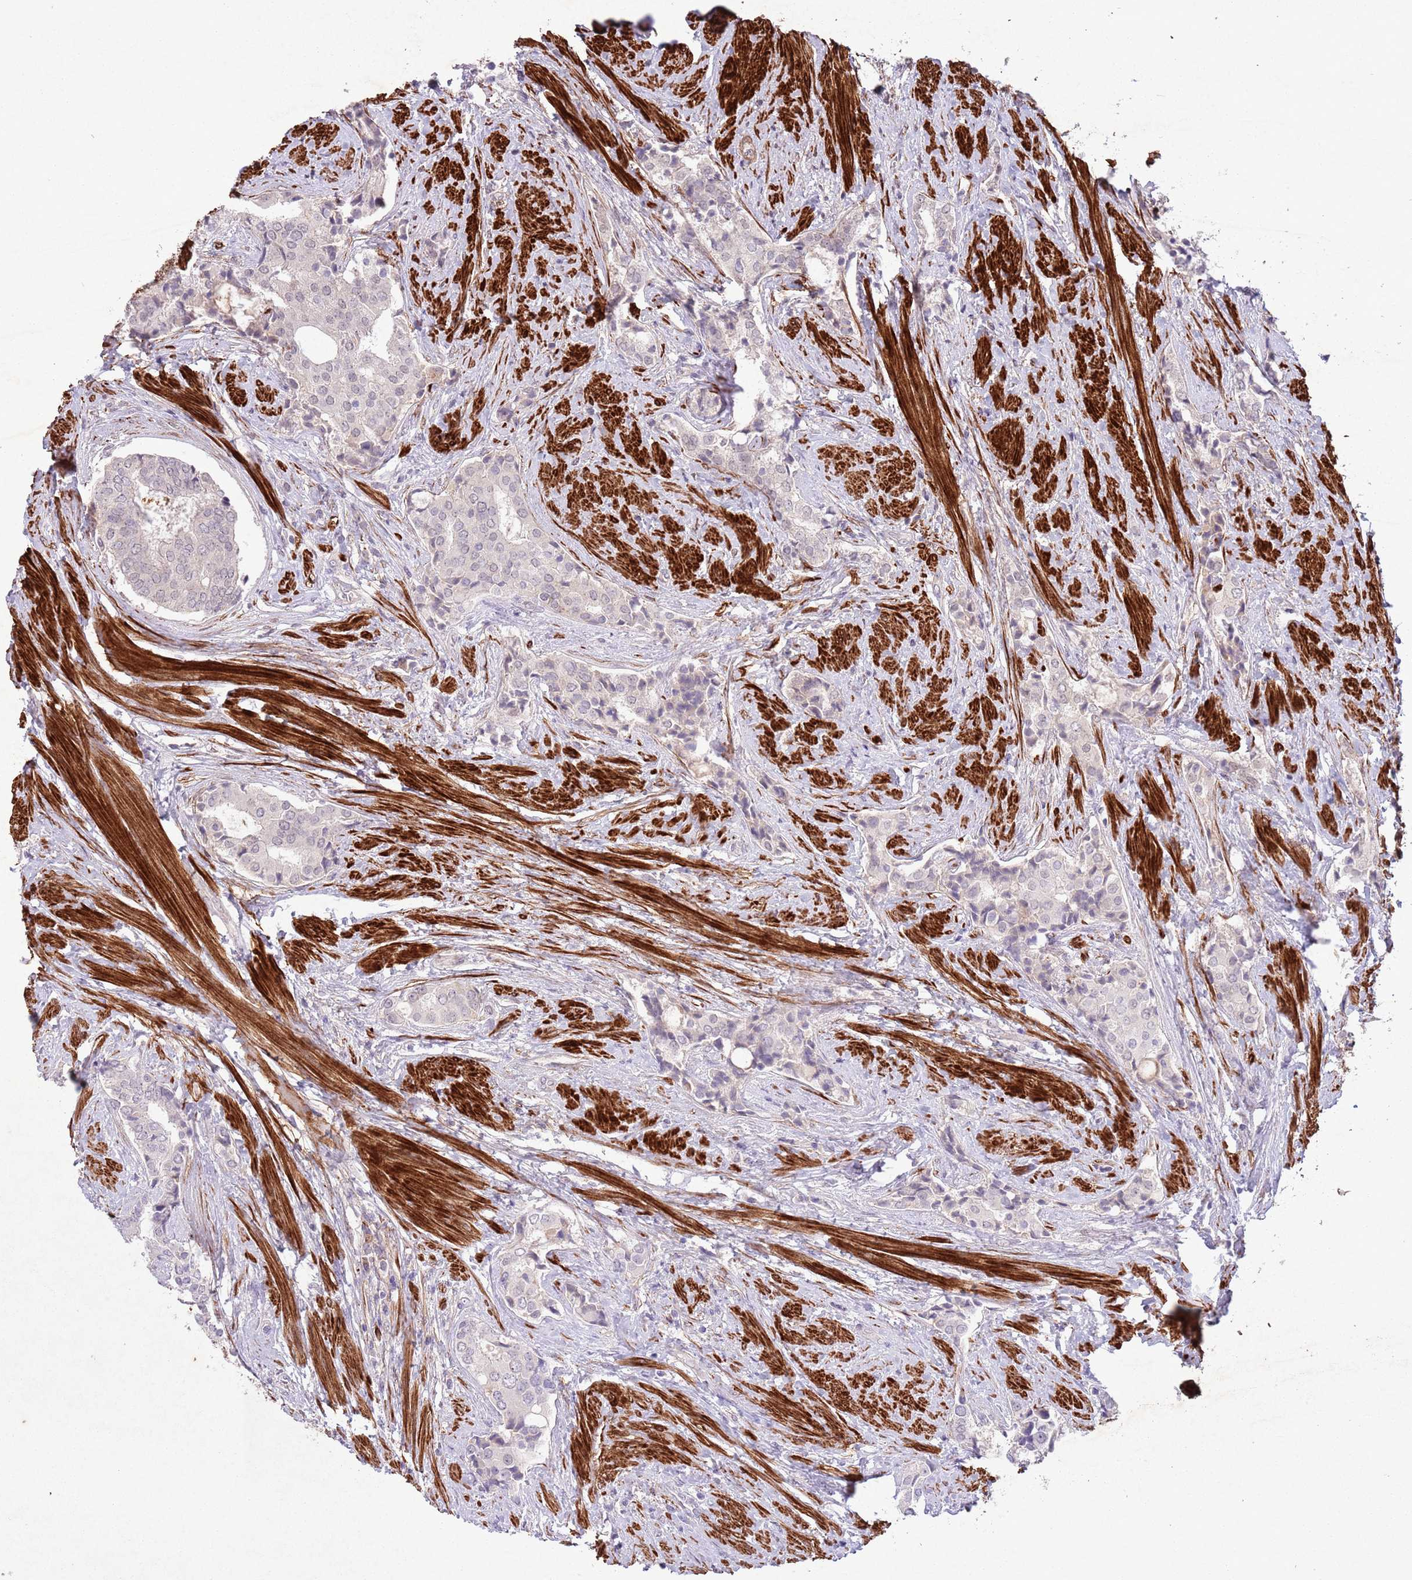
{"staining": {"intensity": "negative", "quantity": "none", "location": "none"}, "tissue": "prostate cancer", "cell_type": "Tumor cells", "image_type": "cancer", "snomed": [{"axis": "morphology", "description": "Adenocarcinoma, High grade"}, {"axis": "topography", "description": "Prostate"}], "caption": "An immunohistochemistry photomicrograph of prostate adenocarcinoma (high-grade) is shown. There is no staining in tumor cells of prostate adenocarcinoma (high-grade). (Stains: DAB (3,3'-diaminobenzidine) IHC with hematoxylin counter stain, Microscopy: brightfield microscopy at high magnification).", "gene": "CCNI", "patient": {"sex": "male", "age": 71}}